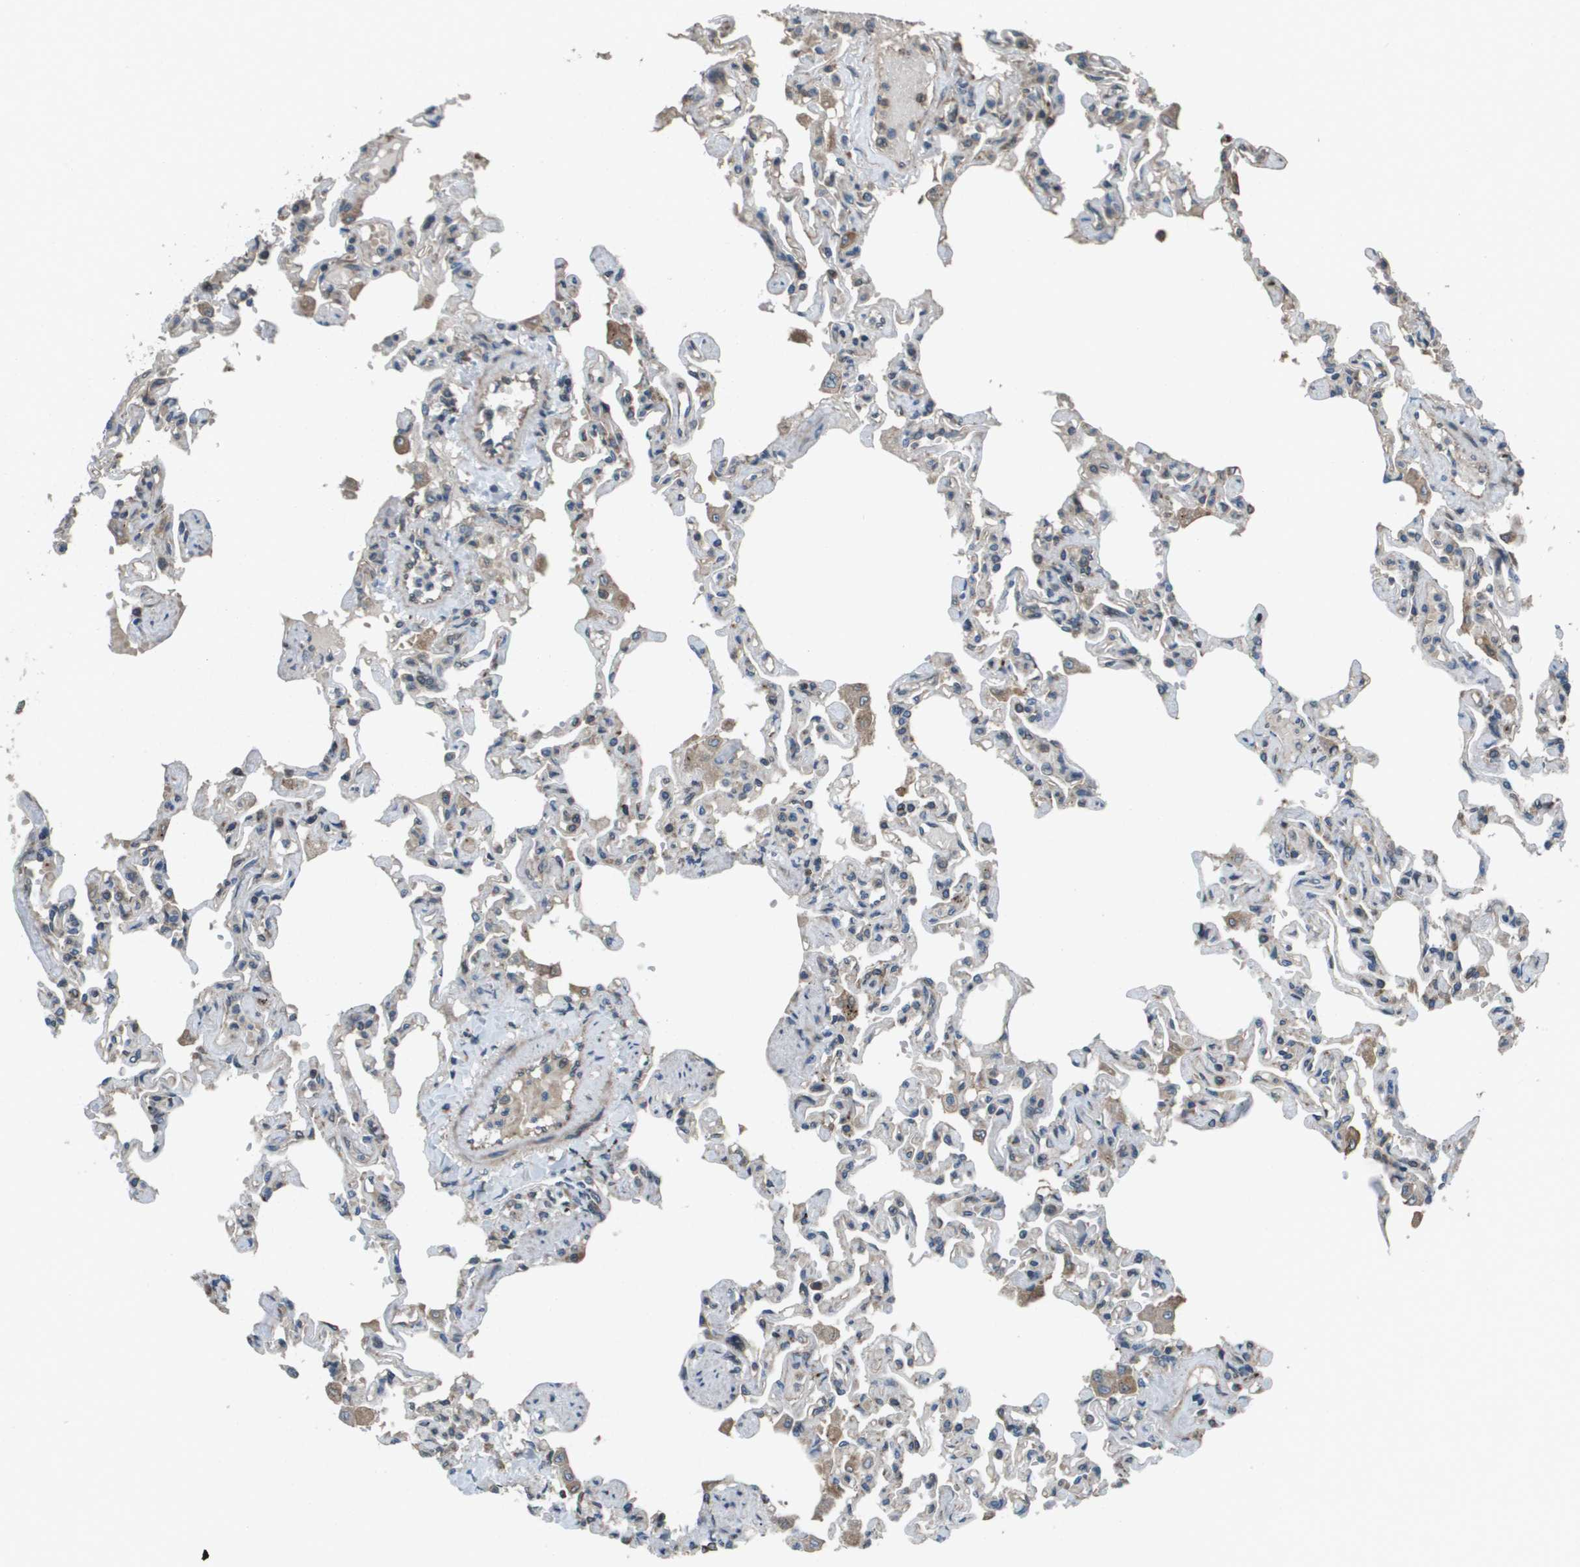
{"staining": {"intensity": "moderate", "quantity": "<25%", "location": "cytoplasmic/membranous"}, "tissue": "lung", "cell_type": "Alveolar cells", "image_type": "normal", "snomed": [{"axis": "morphology", "description": "Normal tissue, NOS"}, {"axis": "topography", "description": "Lung"}], "caption": "This micrograph demonstrates unremarkable lung stained with immunohistochemistry (IHC) to label a protein in brown. The cytoplasmic/membranous of alveolar cells show moderate positivity for the protein. Nuclei are counter-stained blue.", "gene": "PLPBP", "patient": {"sex": "male", "age": 21}}